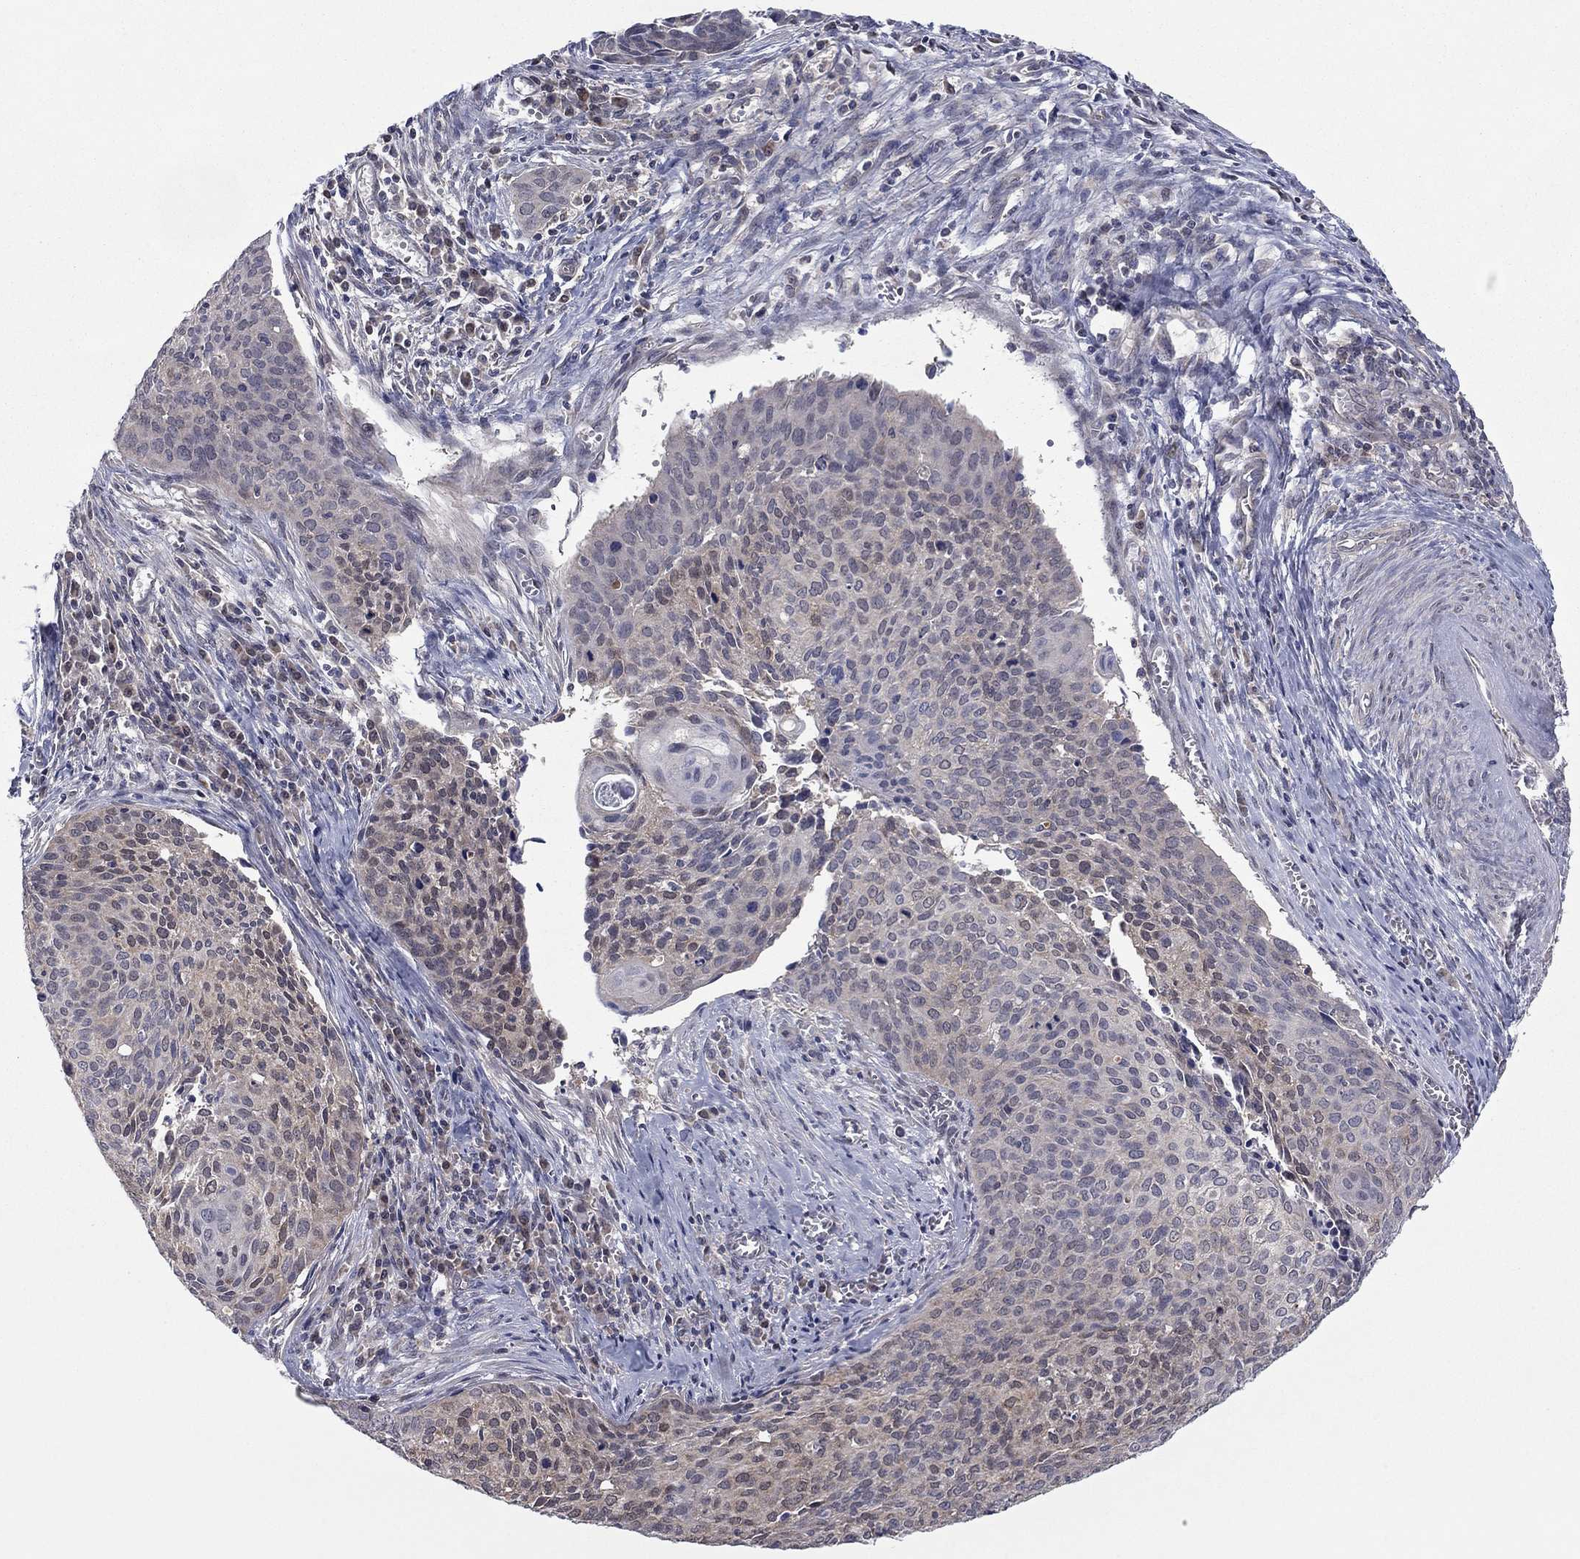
{"staining": {"intensity": "weak", "quantity": "<25%", "location": "cytoplasmic/membranous"}, "tissue": "cervical cancer", "cell_type": "Tumor cells", "image_type": "cancer", "snomed": [{"axis": "morphology", "description": "Squamous cell carcinoma, NOS"}, {"axis": "topography", "description": "Cervix"}], "caption": "High power microscopy micrograph of an IHC micrograph of cervical cancer, revealing no significant expression in tumor cells.", "gene": "GRHPR", "patient": {"sex": "female", "age": 29}}